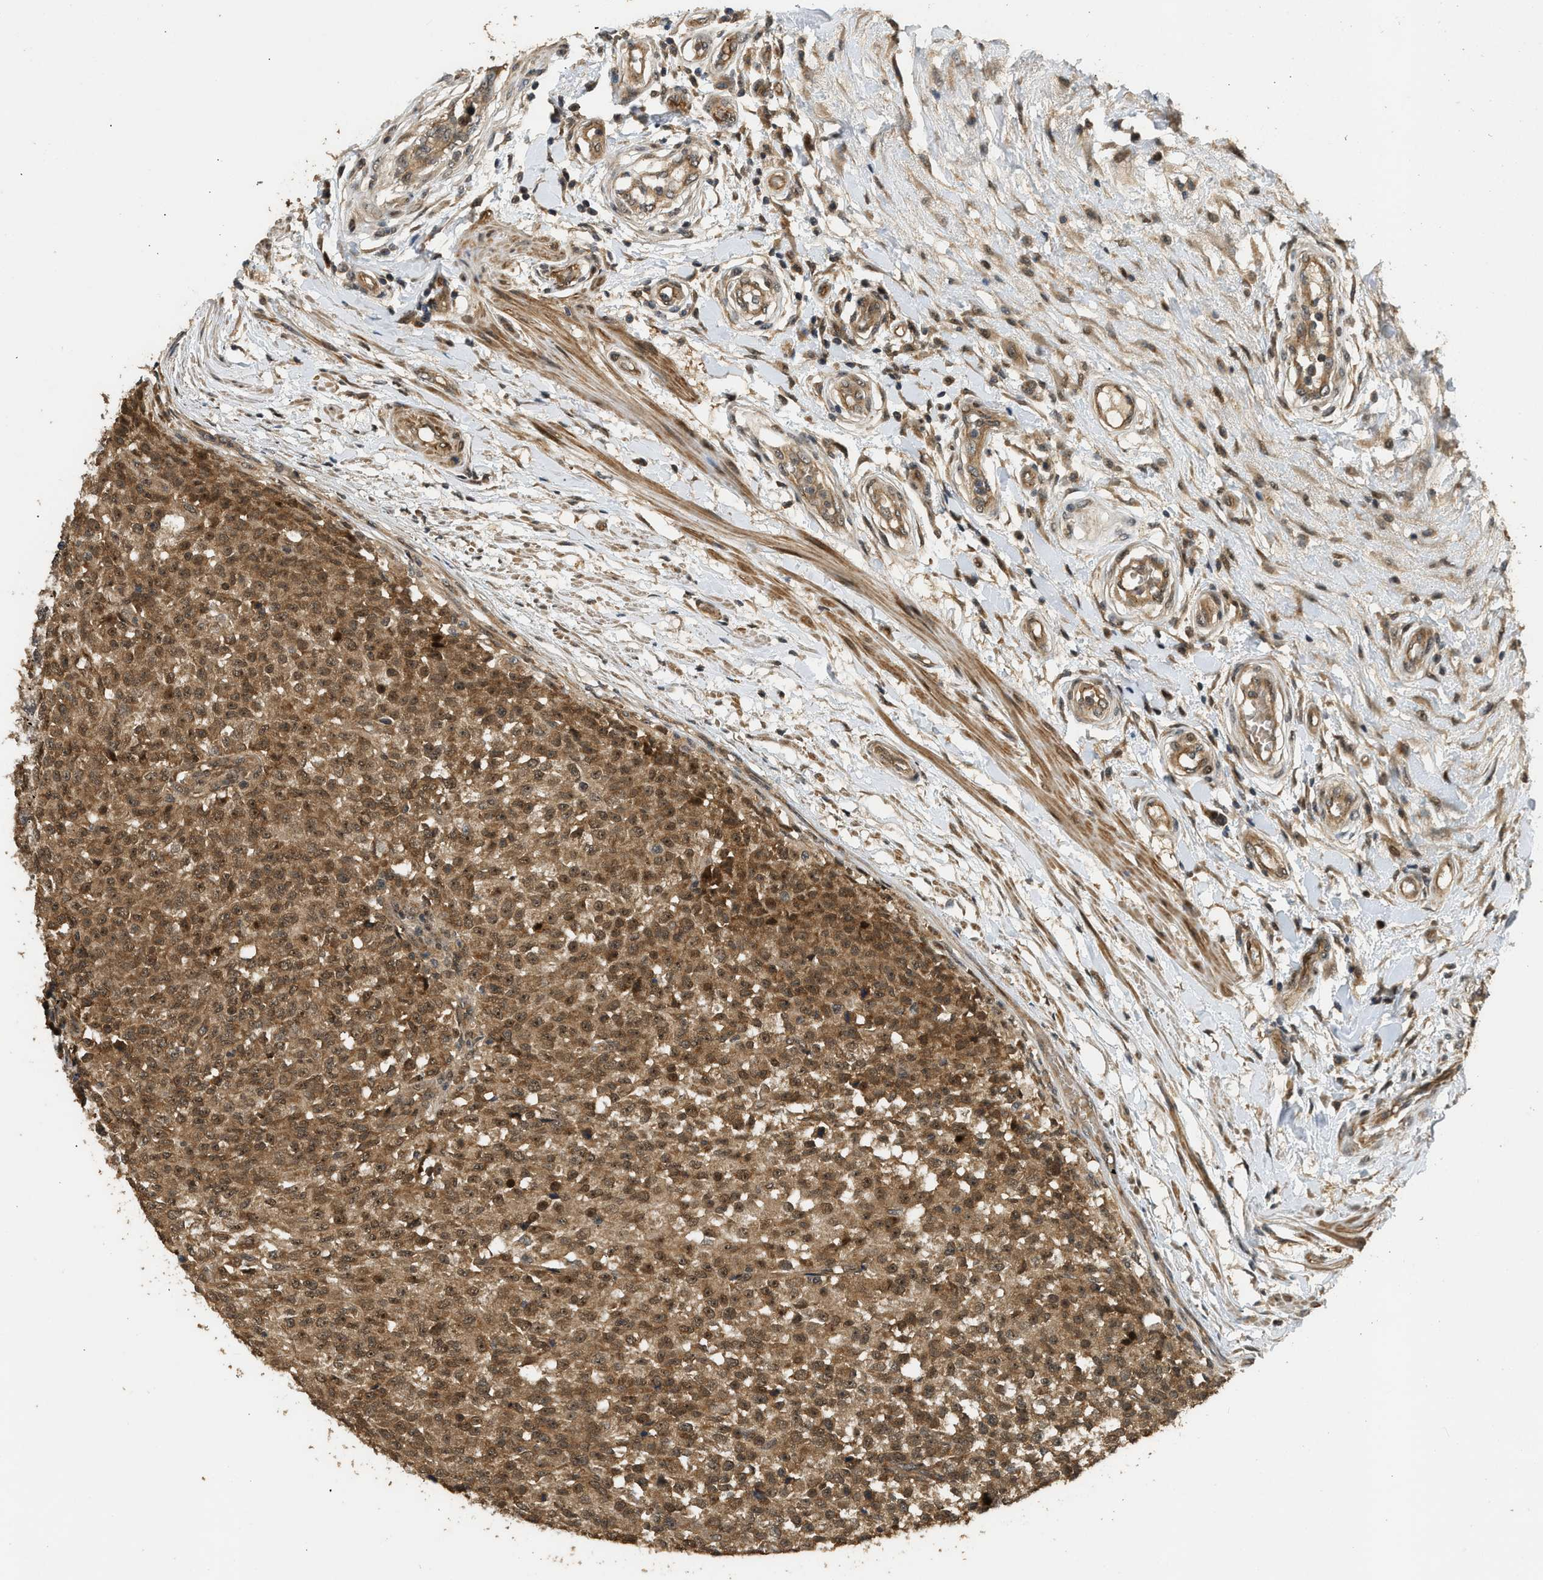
{"staining": {"intensity": "moderate", "quantity": ">75%", "location": "cytoplasmic/membranous,nuclear"}, "tissue": "testis cancer", "cell_type": "Tumor cells", "image_type": "cancer", "snomed": [{"axis": "morphology", "description": "Seminoma, NOS"}, {"axis": "topography", "description": "Testis"}], "caption": "There is medium levels of moderate cytoplasmic/membranous and nuclear staining in tumor cells of testis cancer, as demonstrated by immunohistochemical staining (brown color).", "gene": "GET1", "patient": {"sex": "male", "age": 59}}